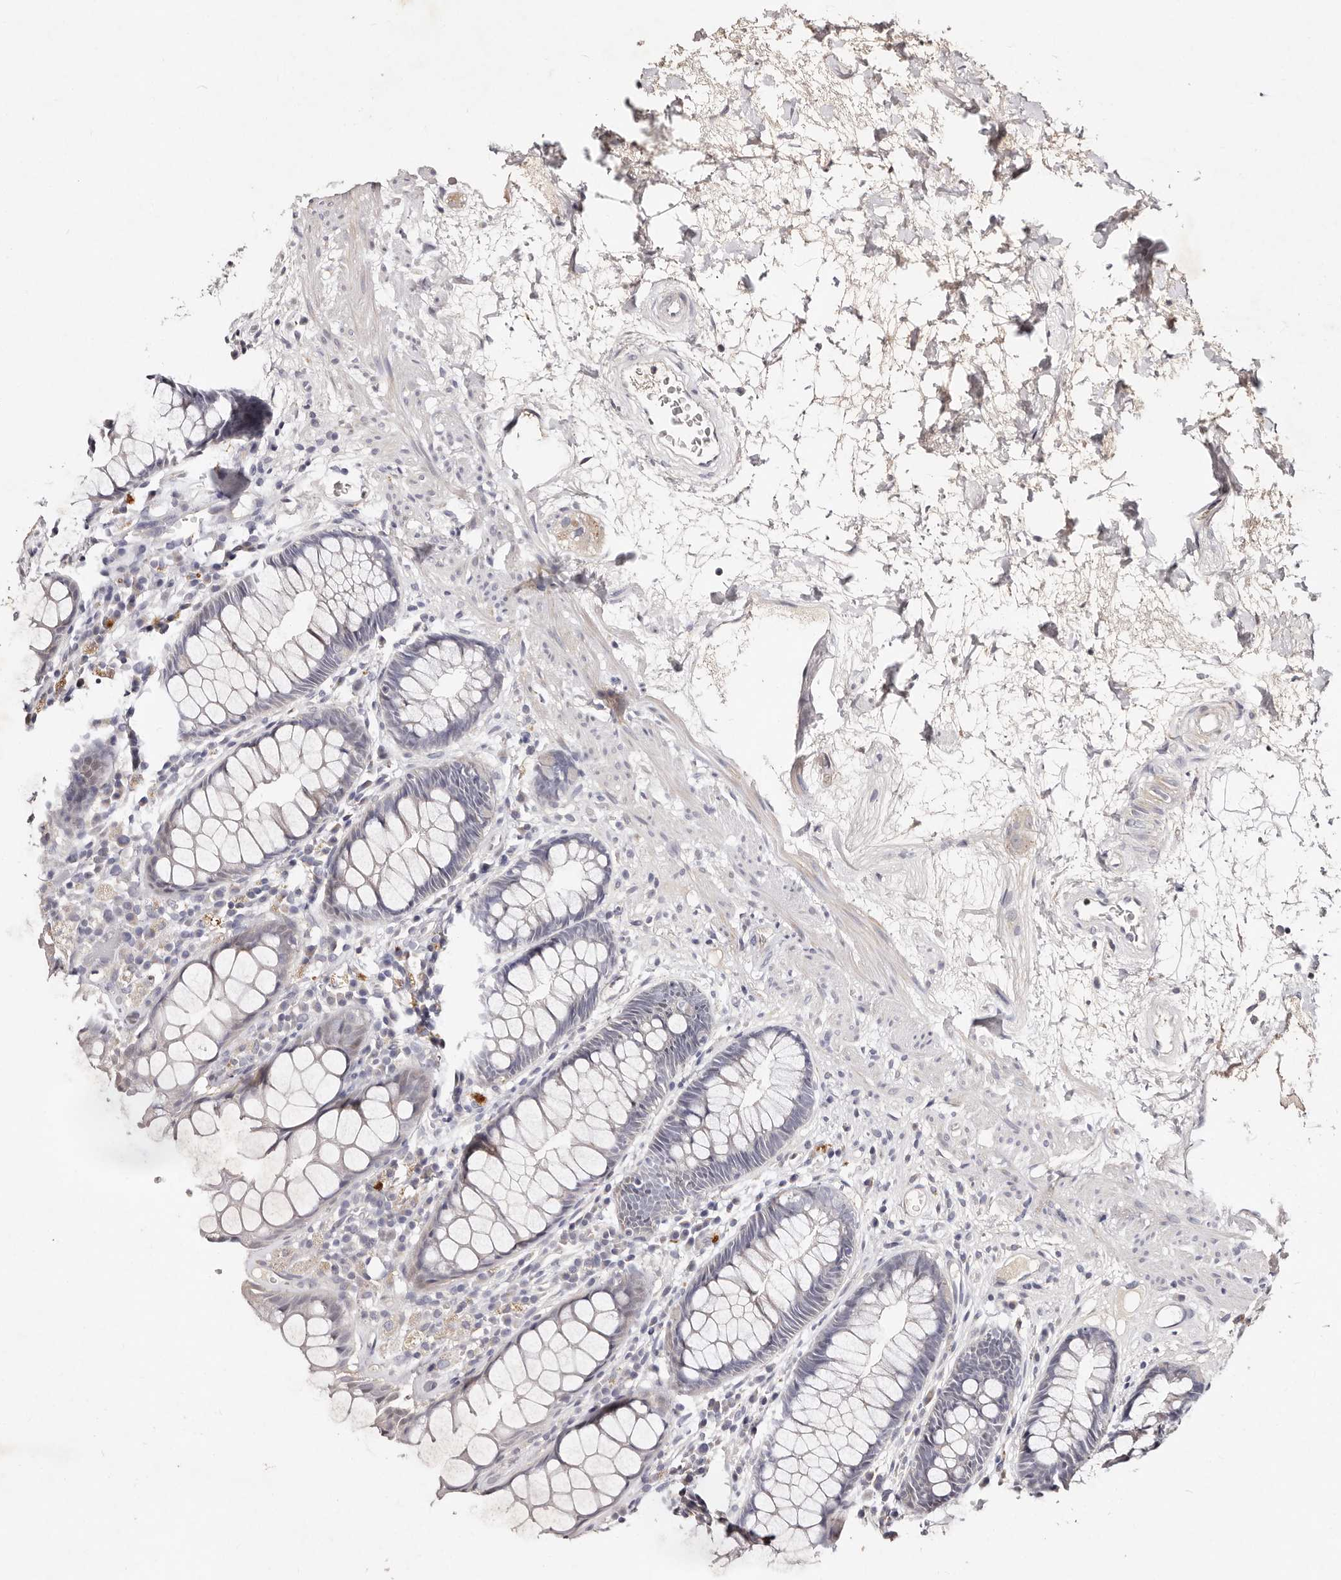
{"staining": {"intensity": "negative", "quantity": "none", "location": "none"}, "tissue": "rectum", "cell_type": "Glandular cells", "image_type": "normal", "snomed": [{"axis": "morphology", "description": "Normal tissue, NOS"}, {"axis": "topography", "description": "Rectum"}], "caption": "This is an immunohistochemistry photomicrograph of benign human rectum. There is no positivity in glandular cells.", "gene": "MRPS33", "patient": {"sex": "male", "age": 64}}